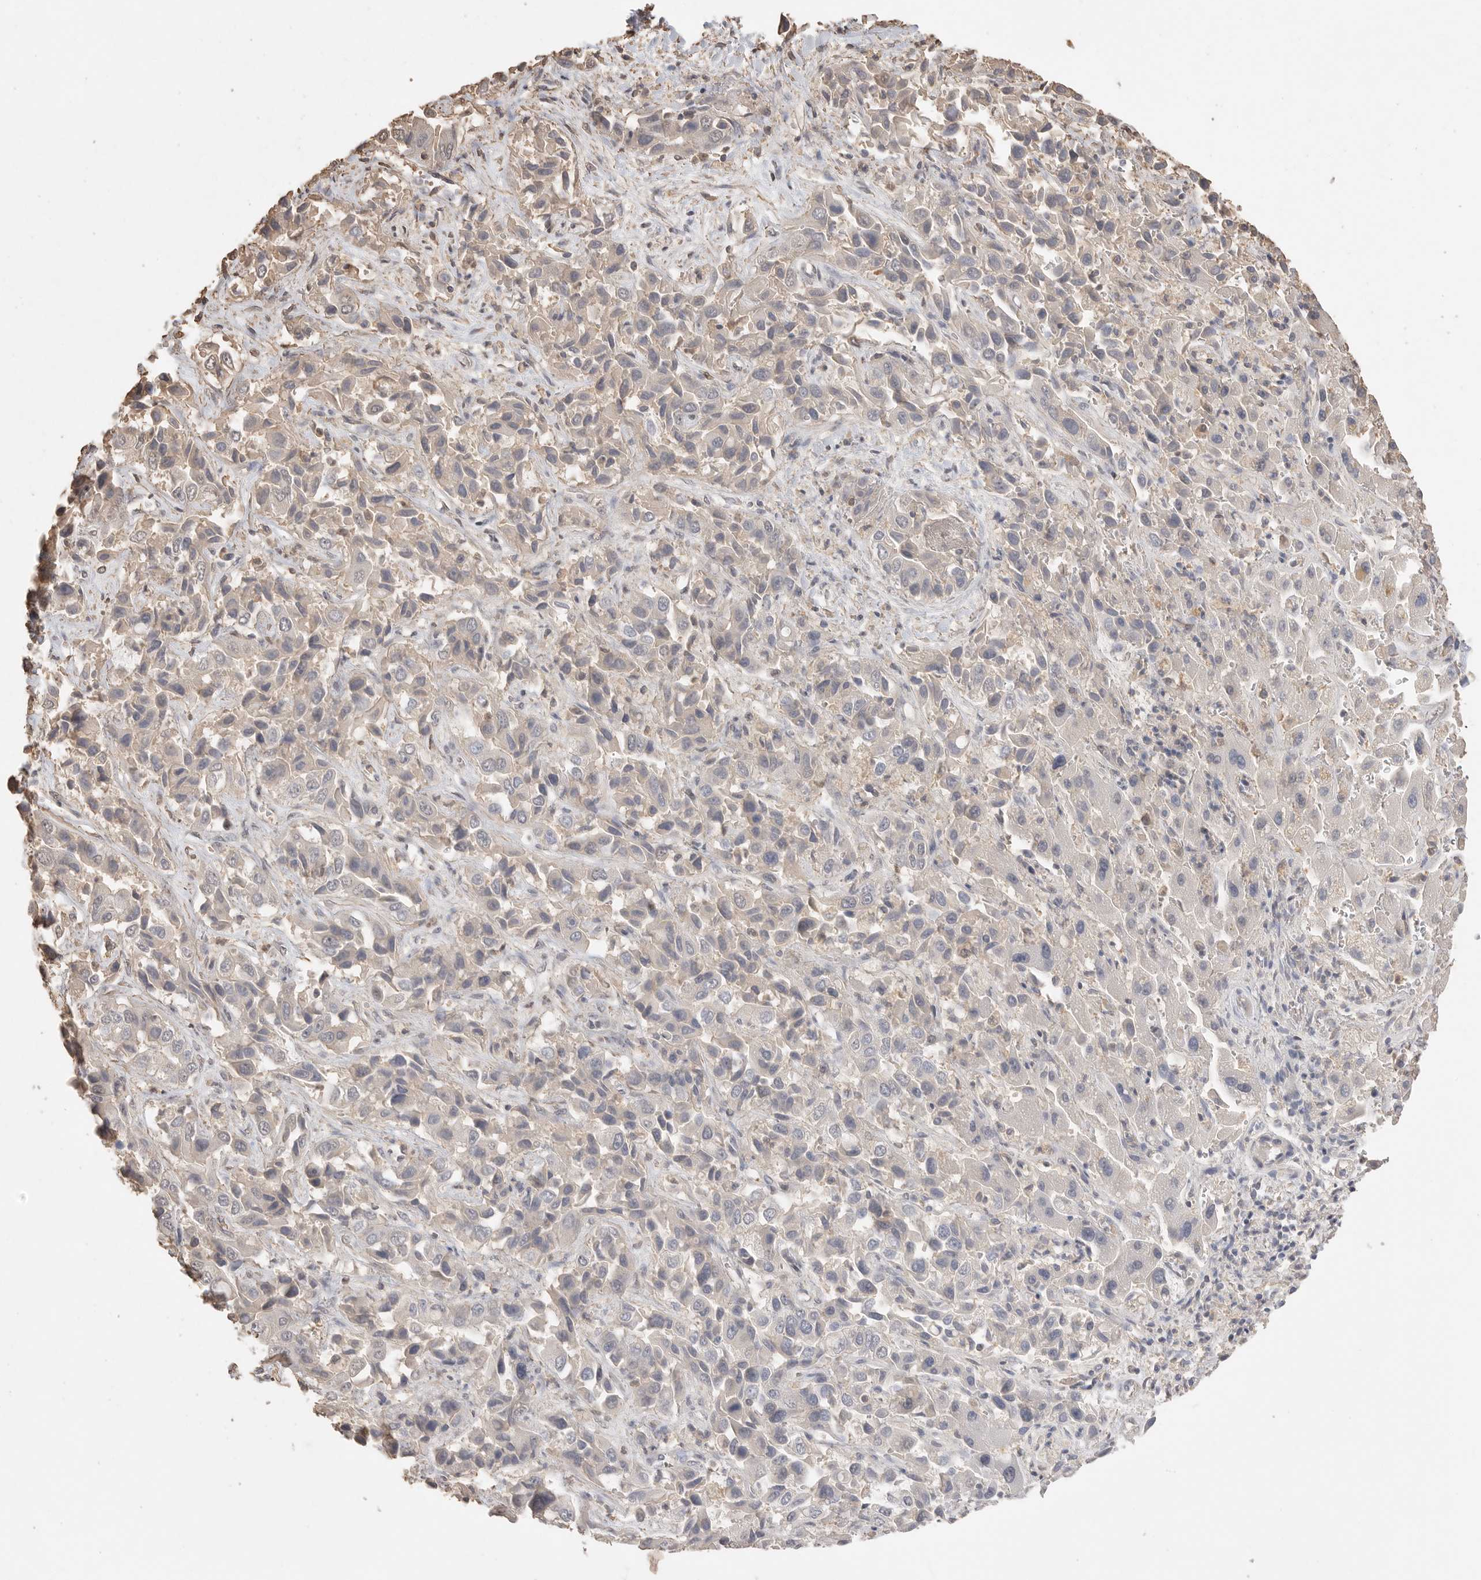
{"staining": {"intensity": "negative", "quantity": "none", "location": "none"}, "tissue": "liver cancer", "cell_type": "Tumor cells", "image_type": "cancer", "snomed": [{"axis": "morphology", "description": "Cholangiocarcinoma"}, {"axis": "topography", "description": "Liver"}], "caption": "An image of liver cancer (cholangiocarcinoma) stained for a protein exhibits no brown staining in tumor cells.", "gene": "MAP2K1", "patient": {"sex": "female", "age": 52}}